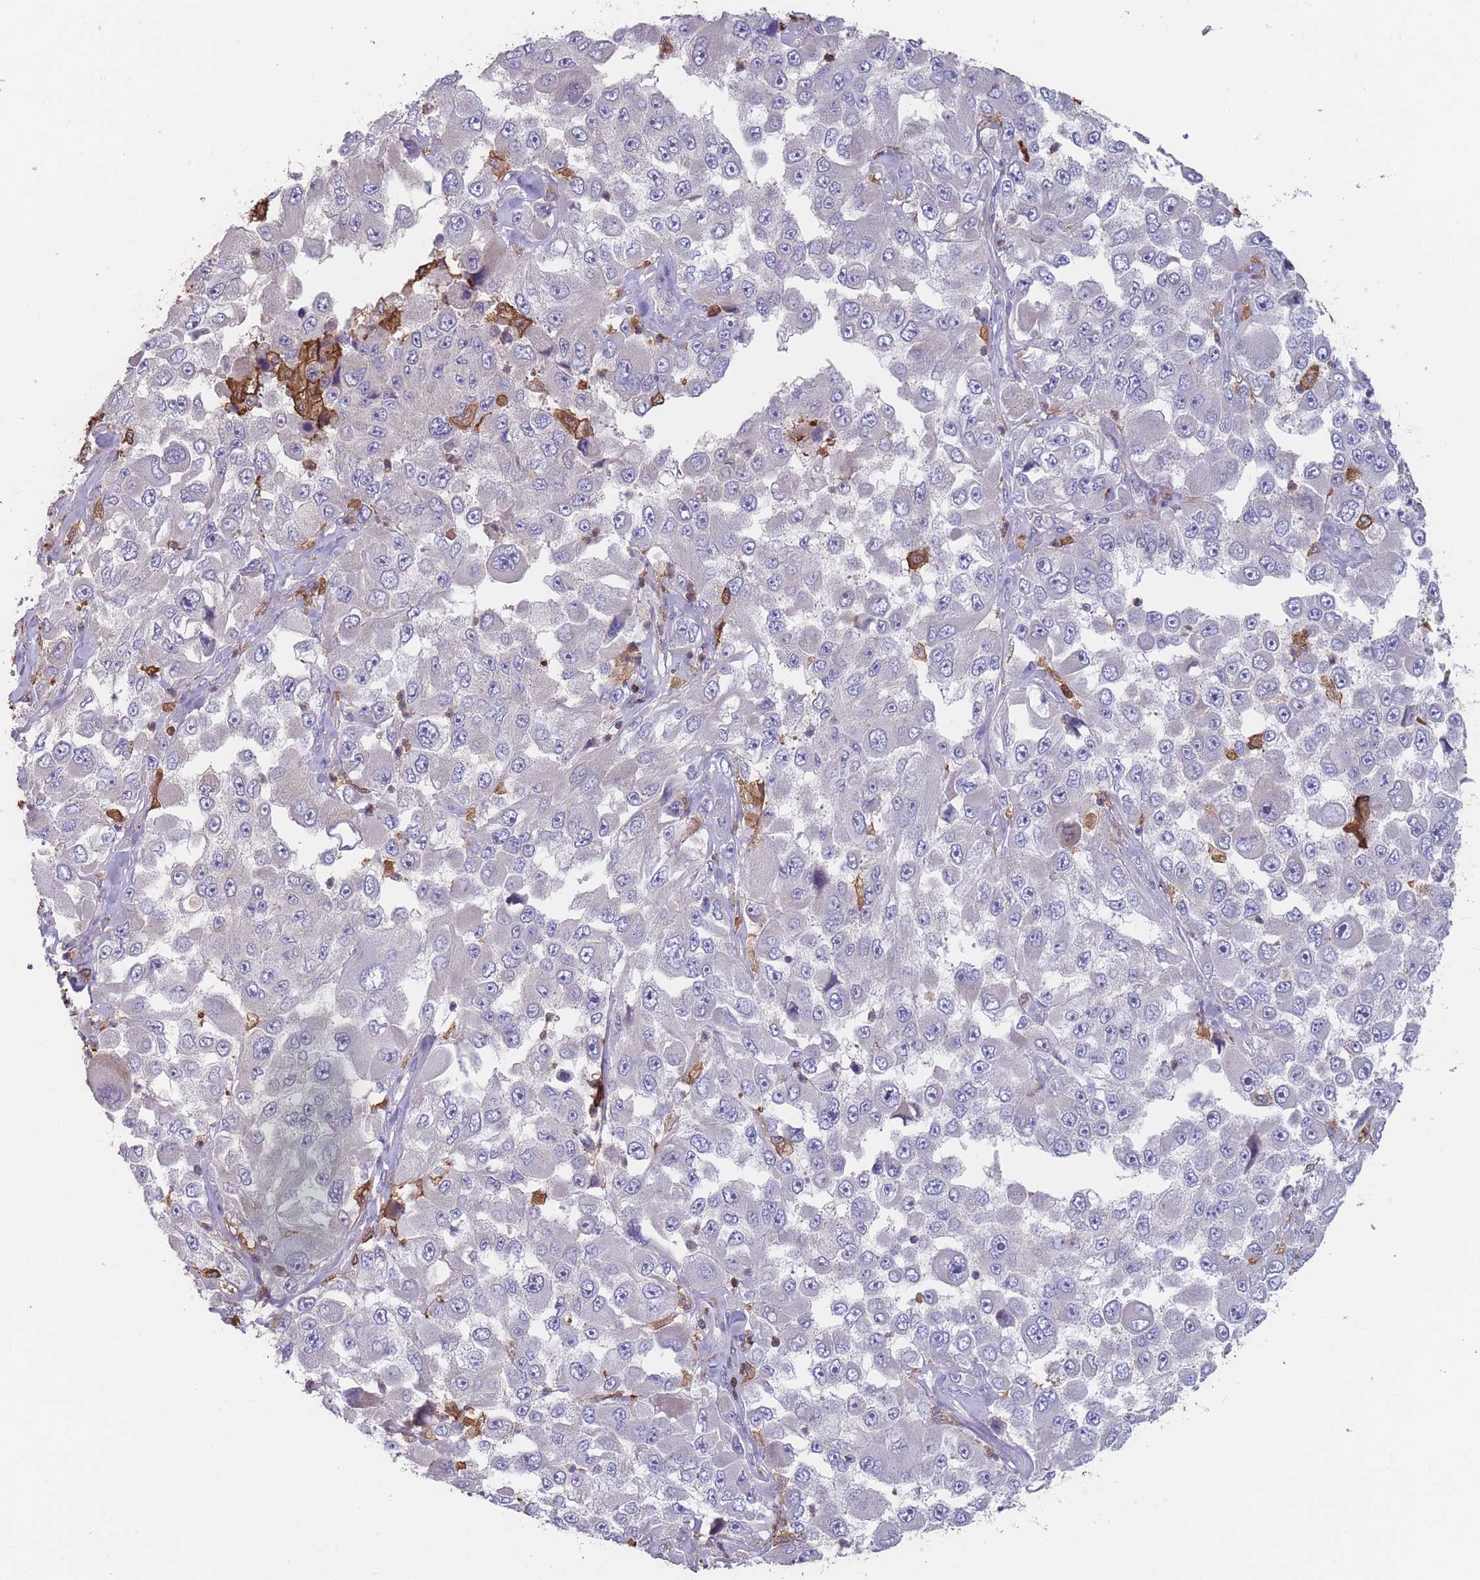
{"staining": {"intensity": "negative", "quantity": "none", "location": "none"}, "tissue": "melanoma", "cell_type": "Tumor cells", "image_type": "cancer", "snomed": [{"axis": "morphology", "description": "Malignant melanoma, Metastatic site"}, {"axis": "topography", "description": "Lymph node"}], "caption": "Image shows no protein positivity in tumor cells of malignant melanoma (metastatic site) tissue.", "gene": "CD33", "patient": {"sex": "male", "age": 62}}